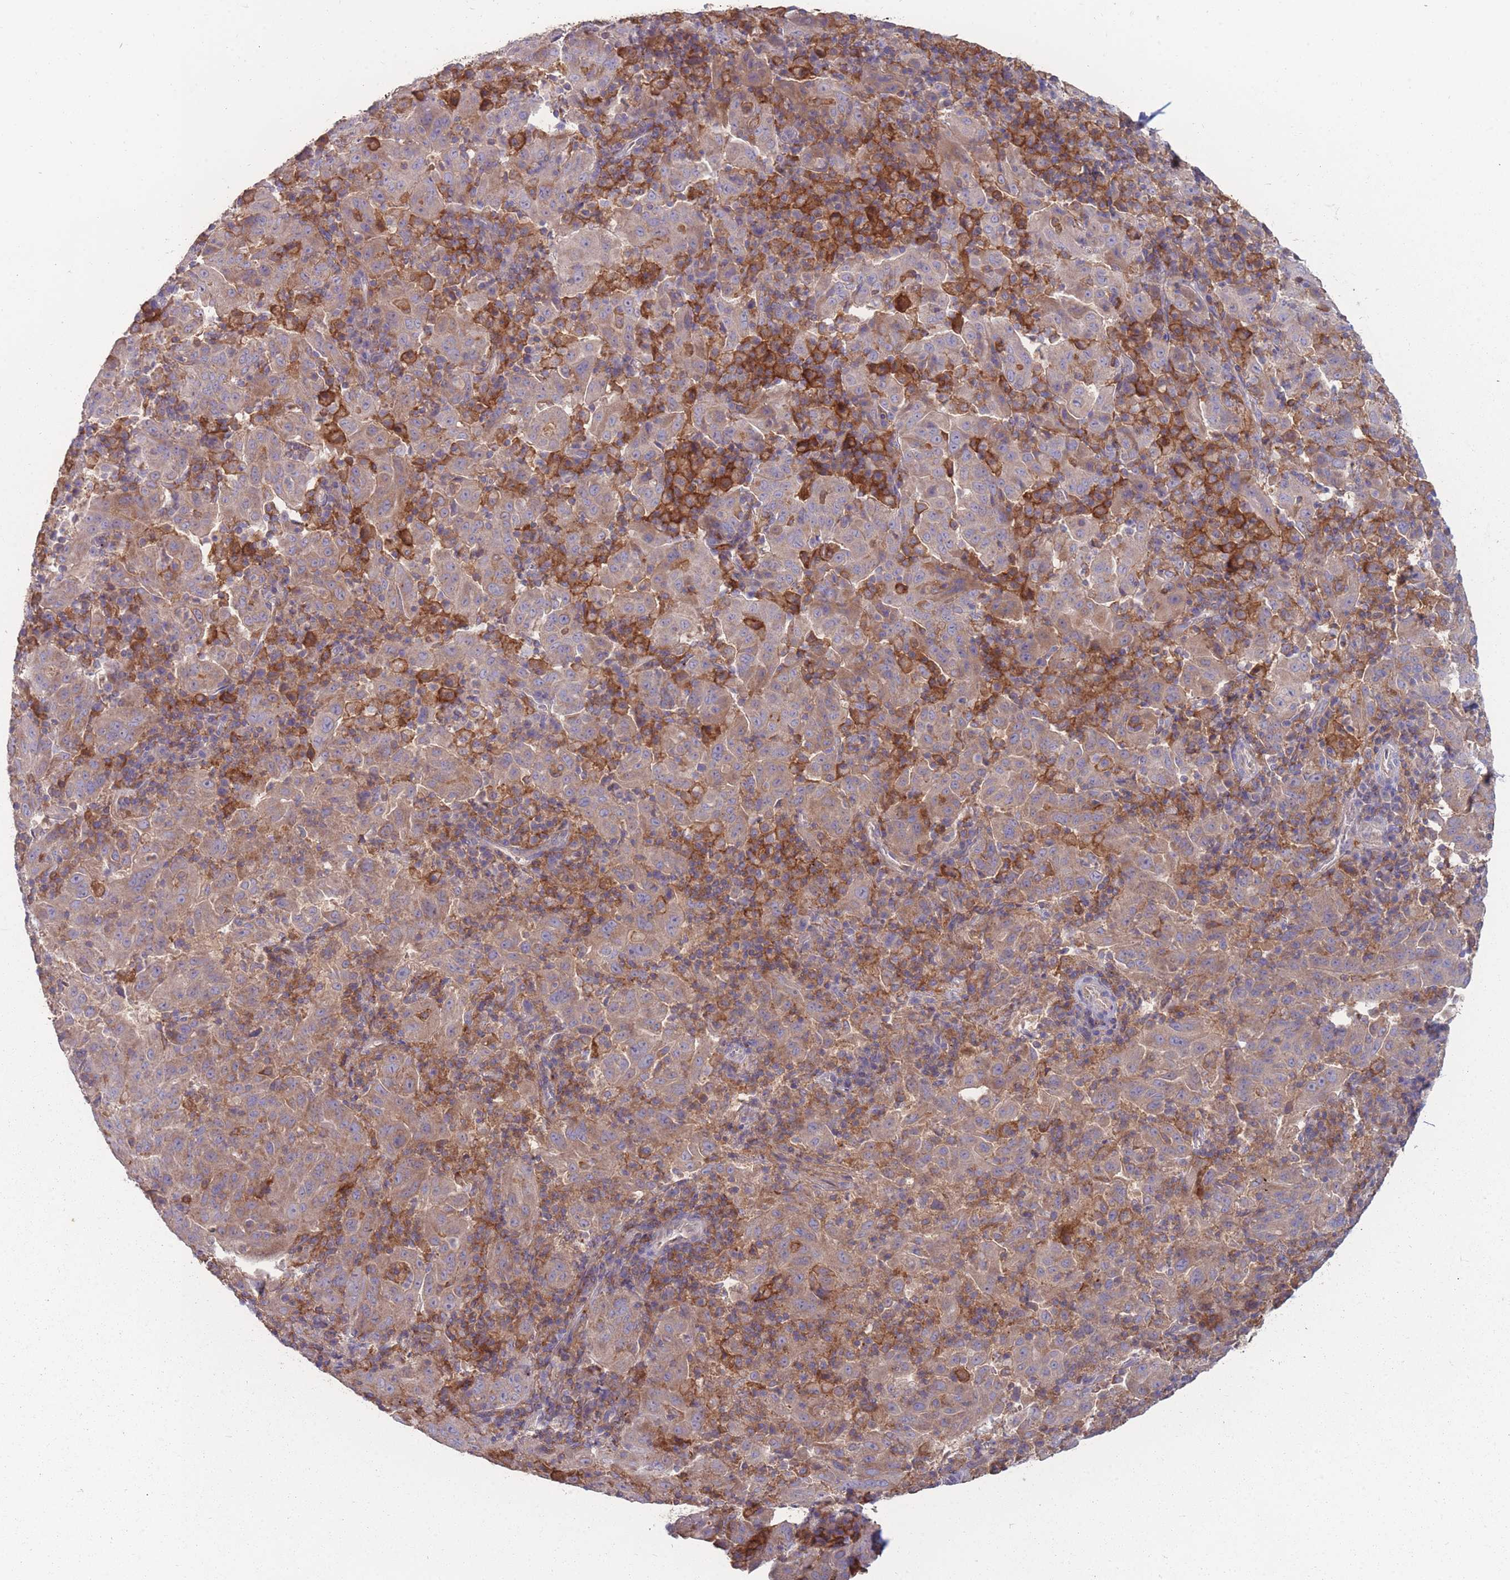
{"staining": {"intensity": "moderate", "quantity": ">75%", "location": "cytoplasmic/membranous"}, "tissue": "pancreatic cancer", "cell_type": "Tumor cells", "image_type": "cancer", "snomed": [{"axis": "morphology", "description": "Adenocarcinoma, NOS"}, {"axis": "topography", "description": "Pancreas"}], "caption": "Immunohistochemical staining of human pancreatic cancer (adenocarcinoma) displays medium levels of moderate cytoplasmic/membranous protein positivity in approximately >75% of tumor cells. The protein of interest is stained brown, and the nuclei are stained in blue (DAB (3,3'-diaminobenzidine) IHC with brightfield microscopy, high magnification).", "gene": "CD33", "patient": {"sex": "male", "age": 63}}